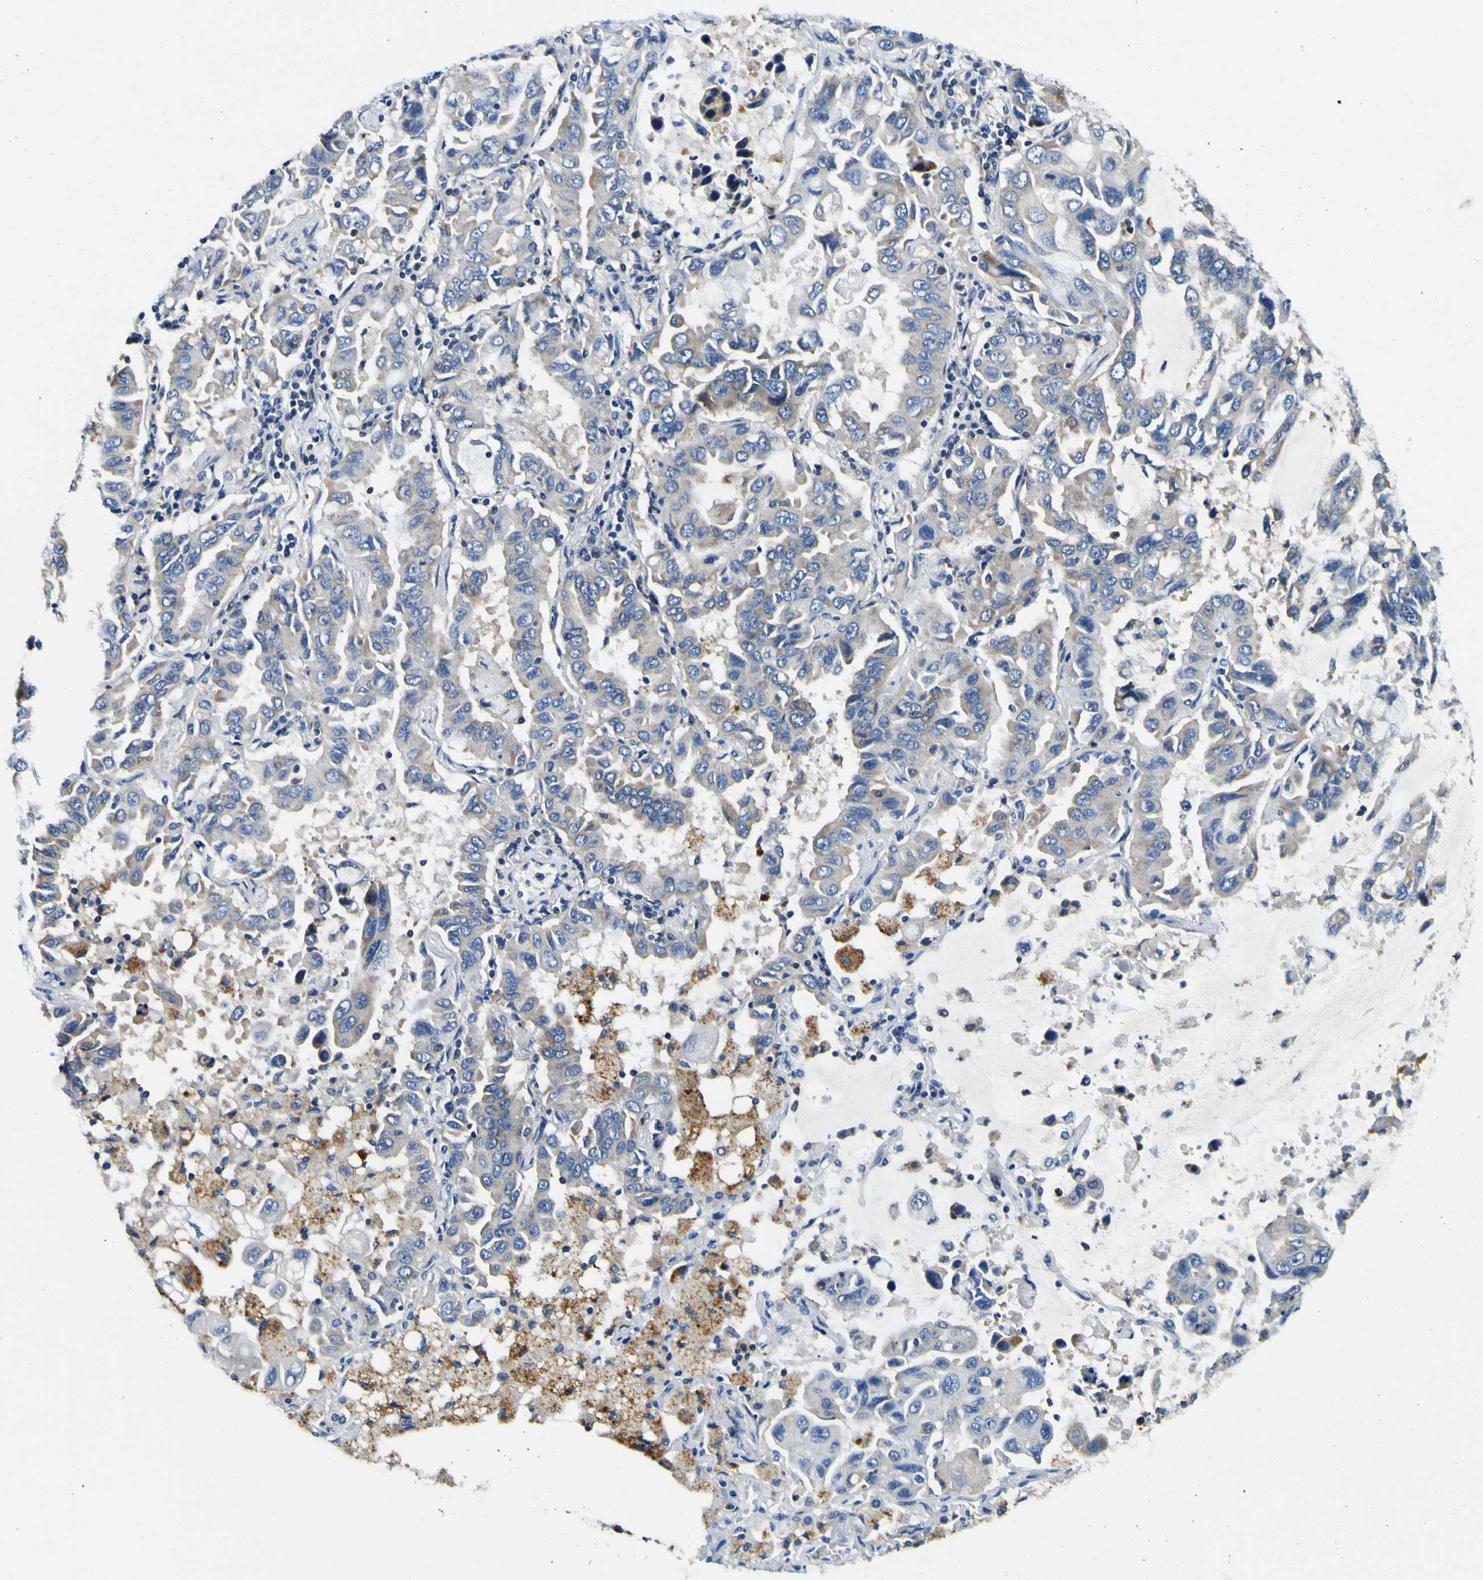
{"staining": {"intensity": "moderate", "quantity": "<25%", "location": "cytoplasmic/membranous"}, "tissue": "lung cancer", "cell_type": "Tumor cells", "image_type": "cancer", "snomed": [{"axis": "morphology", "description": "Adenocarcinoma, NOS"}, {"axis": "topography", "description": "Lung"}], "caption": "Lung adenocarcinoma tissue shows moderate cytoplasmic/membranous positivity in approximately <25% of tumor cells", "gene": "CLSTN1", "patient": {"sex": "male", "age": 64}}